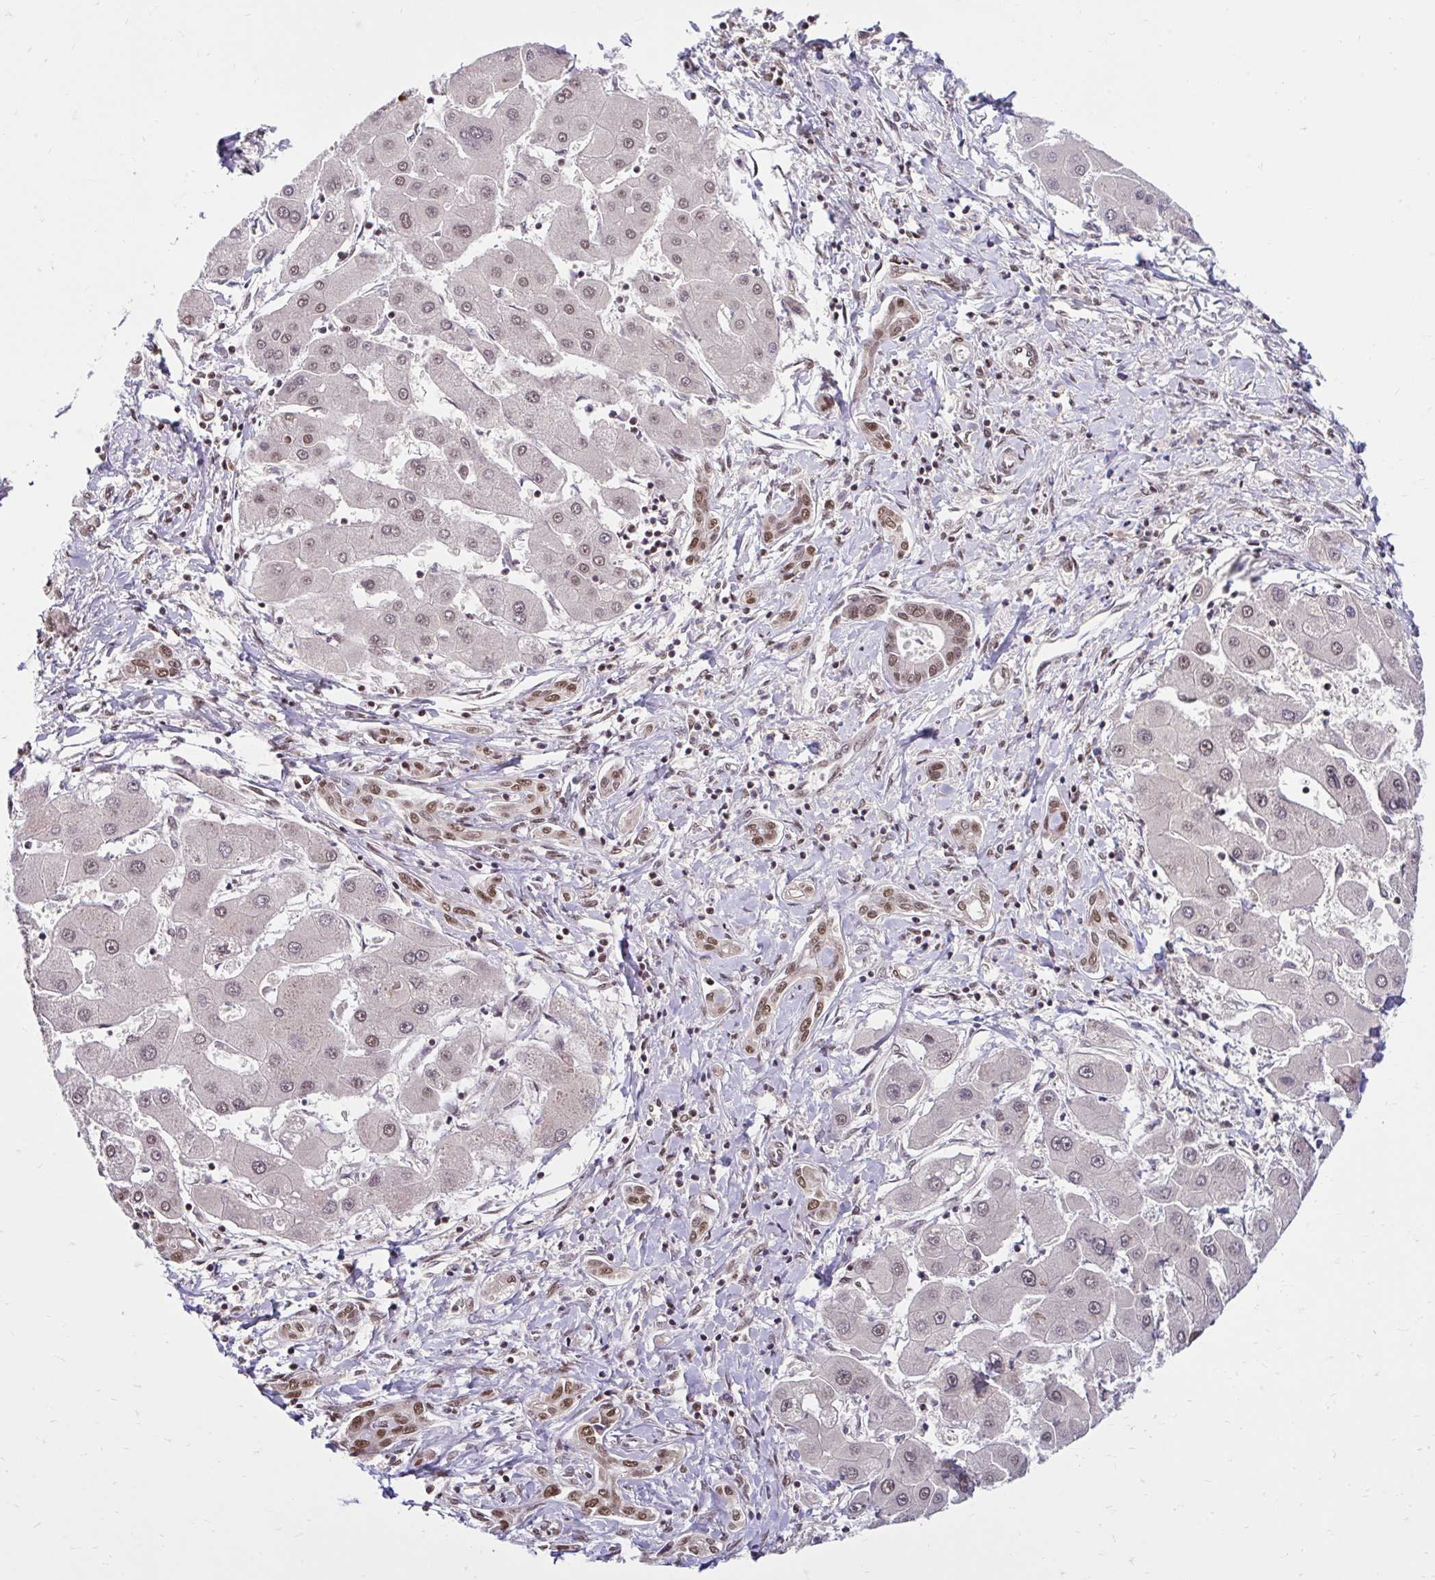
{"staining": {"intensity": "moderate", "quantity": ">75%", "location": "nuclear"}, "tissue": "liver cancer", "cell_type": "Tumor cells", "image_type": "cancer", "snomed": [{"axis": "morphology", "description": "Cholangiocarcinoma"}, {"axis": "topography", "description": "Liver"}], "caption": "Liver cancer (cholangiocarcinoma) was stained to show a protein in brown. There is medium levels of moderate nuclear expression in approximately >75% of tumor cells.", "gene": "ABCA9", "patient": {"sex": "male", "age": 66}}